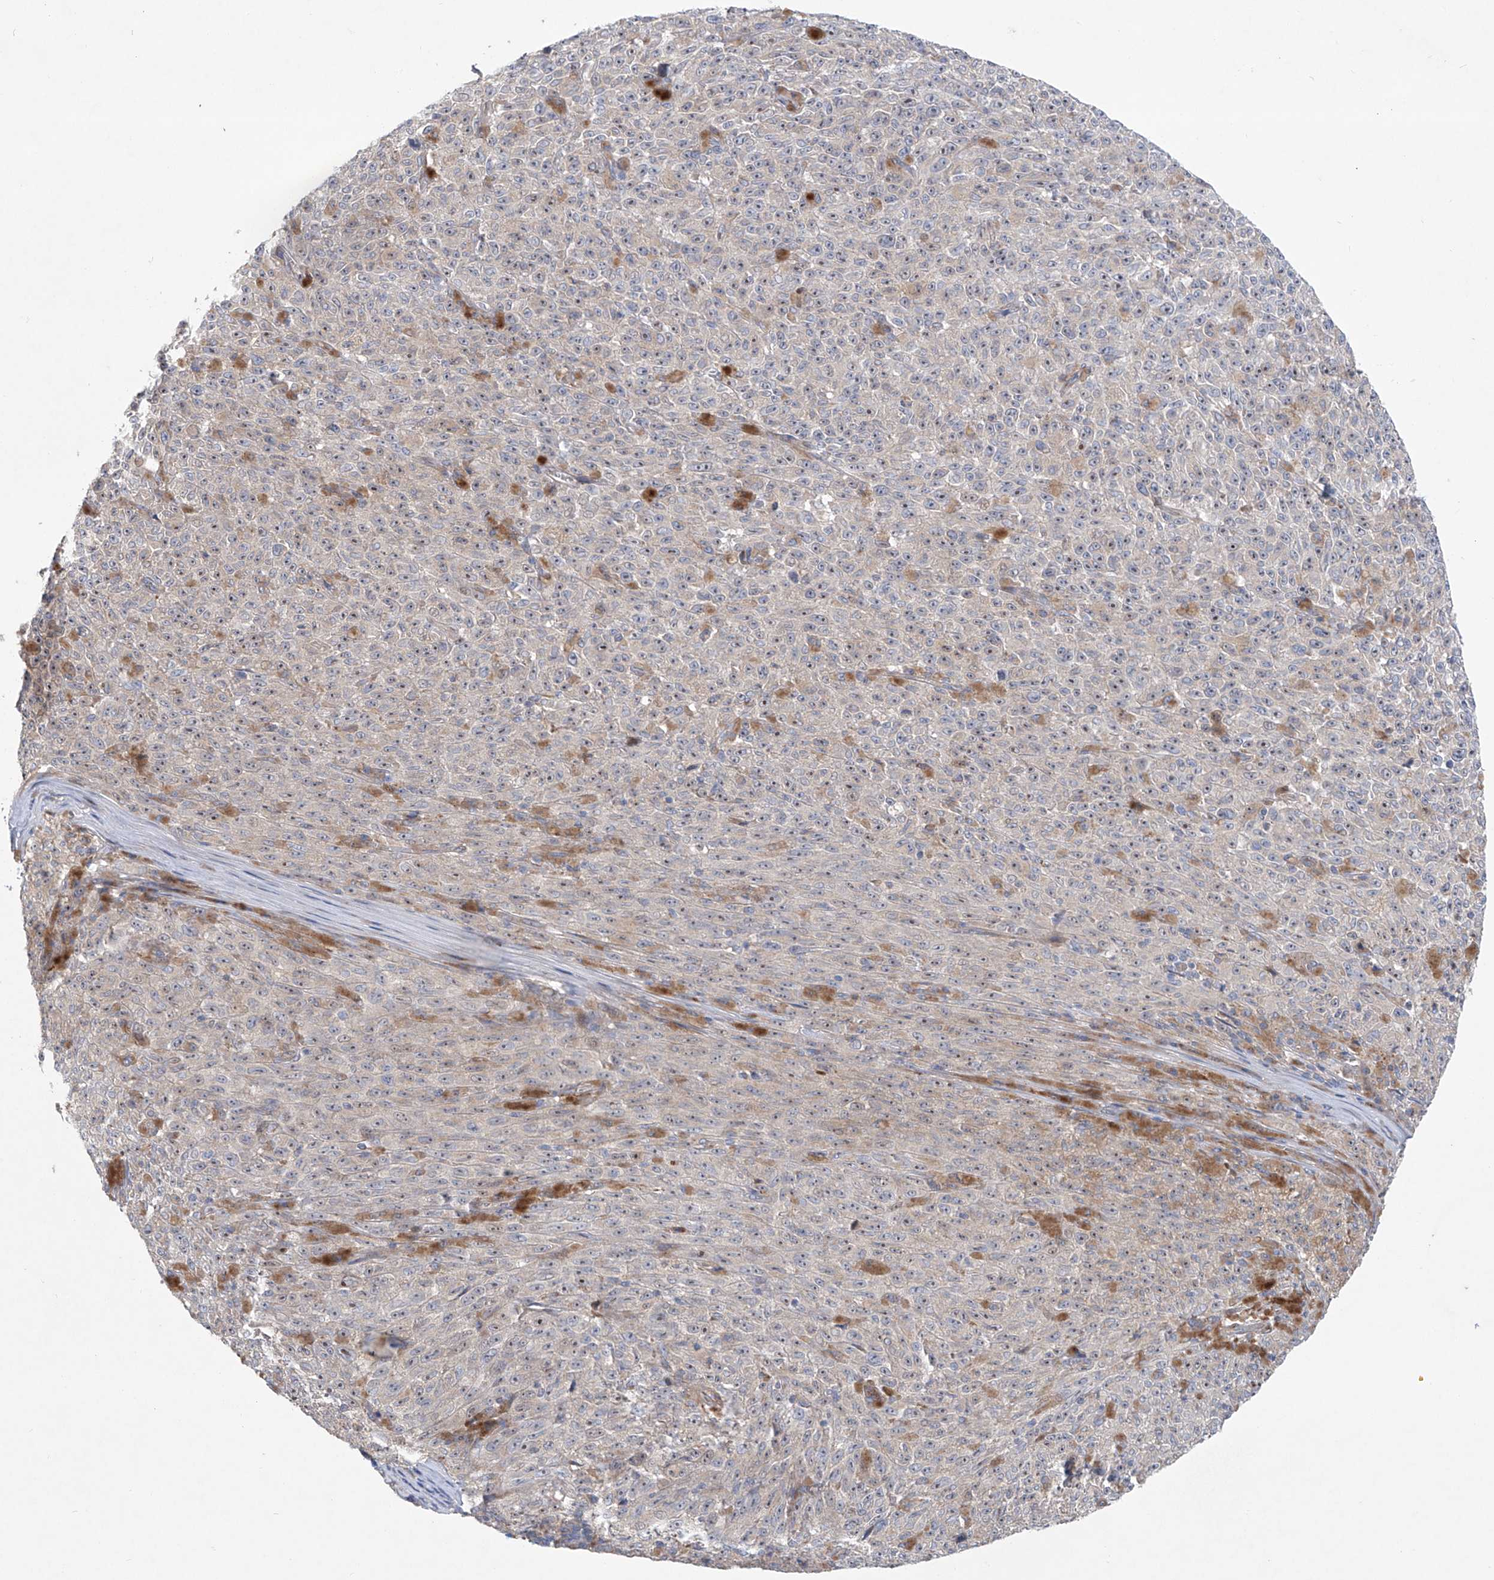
{"staining": {"intensity": "negative", "quantity": "none", "location": "none"}, "tissue": "melanoma", "cell_type": "Tumor cells", "image_type": "cancer", "snomed": [{"axis": "morphology", "description": "Malignant melanoma, NOS"}, {"axis": "topography", "description": "Skin"}], "caption": "Tumor cells show no significant protein expression in melanoma.", "gene": "KLC4", "patient": {"sex": "female", "age": 82}}